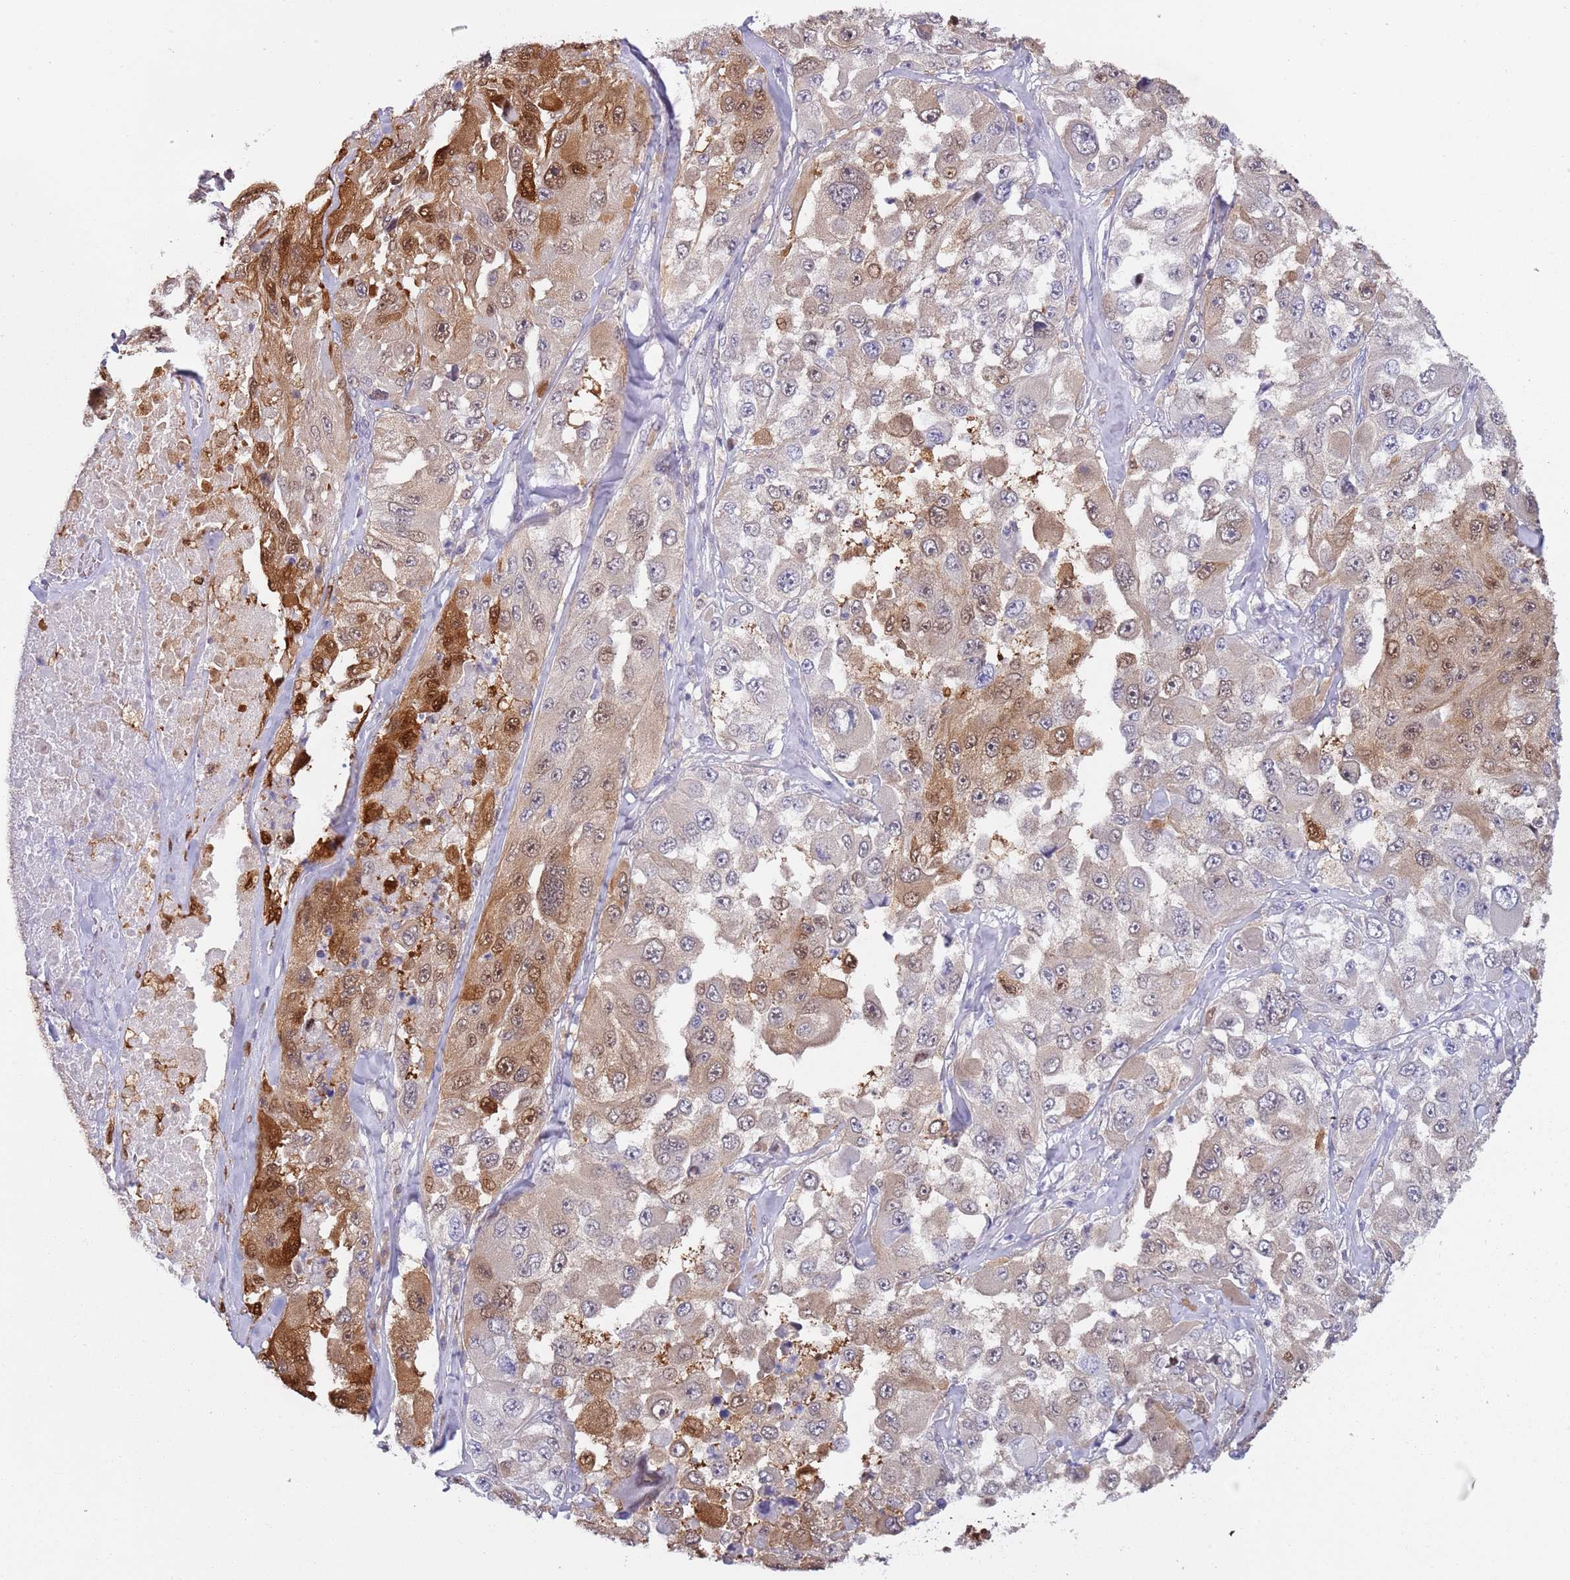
{"staining": {"intensity": "moderate", "quantity": "<25%", "location": "cytoplasmic/membranous,nuclear"}, "tissue": "melanoma", "cell_type": "Tumor cells", "image_type": "cancer", "snomed": [{"axis": "morphology", "description": "Malignant melanoma, Metastatic site"}, {"axis": "topography", "description": "Lymph node"}], "caption": "Immunohistochemical staining of human malignant melanoma (metastatic site) reveals low levels of moderate cytoplasmic/membranous and nuclear positivity in about <25% of tumor cells. Immunohistochemistry (ihc) stains the protein of interest in brown and the nuclei are stained blue.", "gene": "NBPF6", "patient": {"sex": "male", "age": 62}}